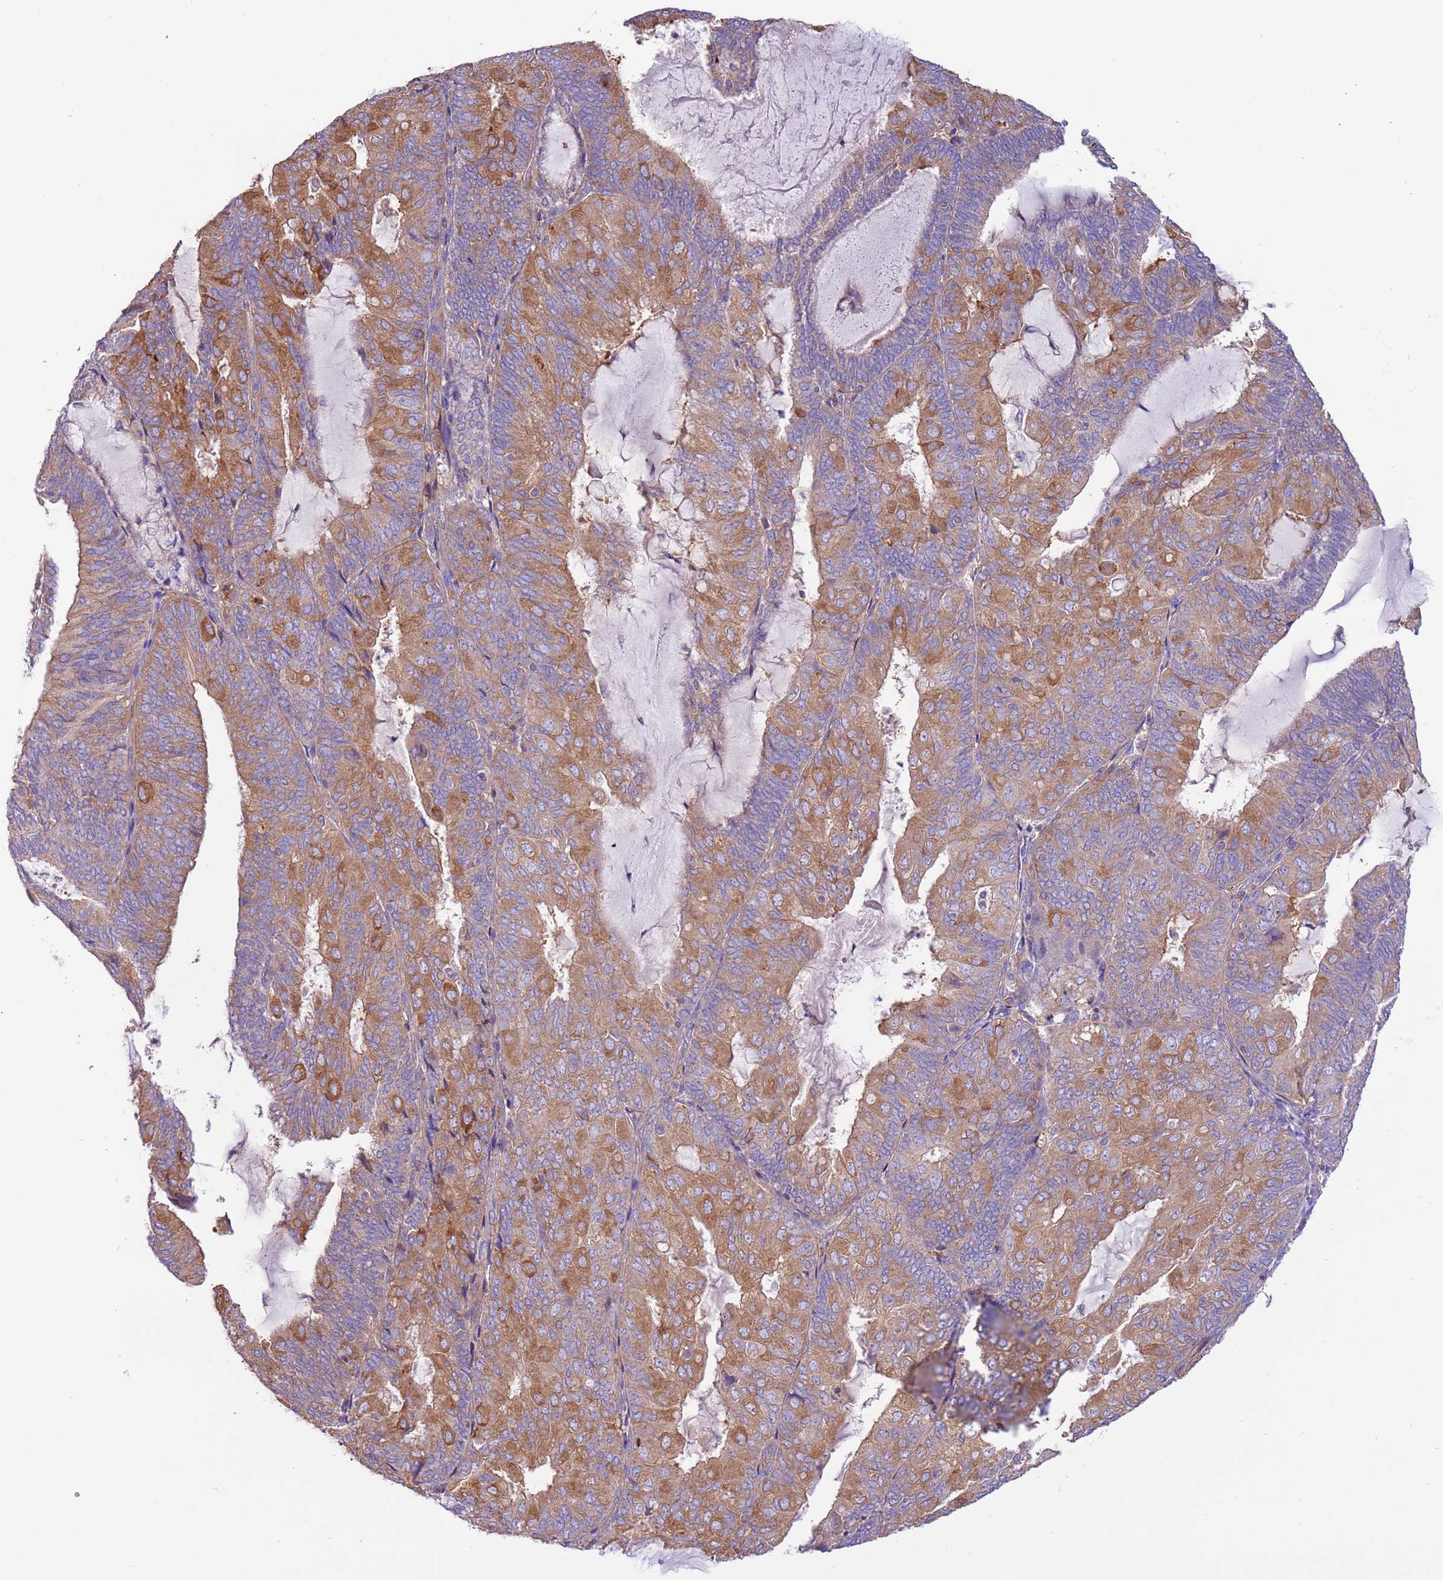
{"staining": {"intensity": "moderate", "quantity": "25%-75%", "location": "cytoplasmic/membranous"}, "tissue": "endometrial cancer", "cell_type": "Tumor cells", "image_type": "cancer", "snomed": [{"axis": "morphology", "description": "Adenocarcinoma, NOS"}, {"axis": "topography", "description": "Endometrium"}], "caption": "Human endometrial adenocarcinoma stained with a protein marker demonstrates moderate staining in tumor cells.", "gene": "NAALADL1", "patient": {"sex": "female", "age": 81}}